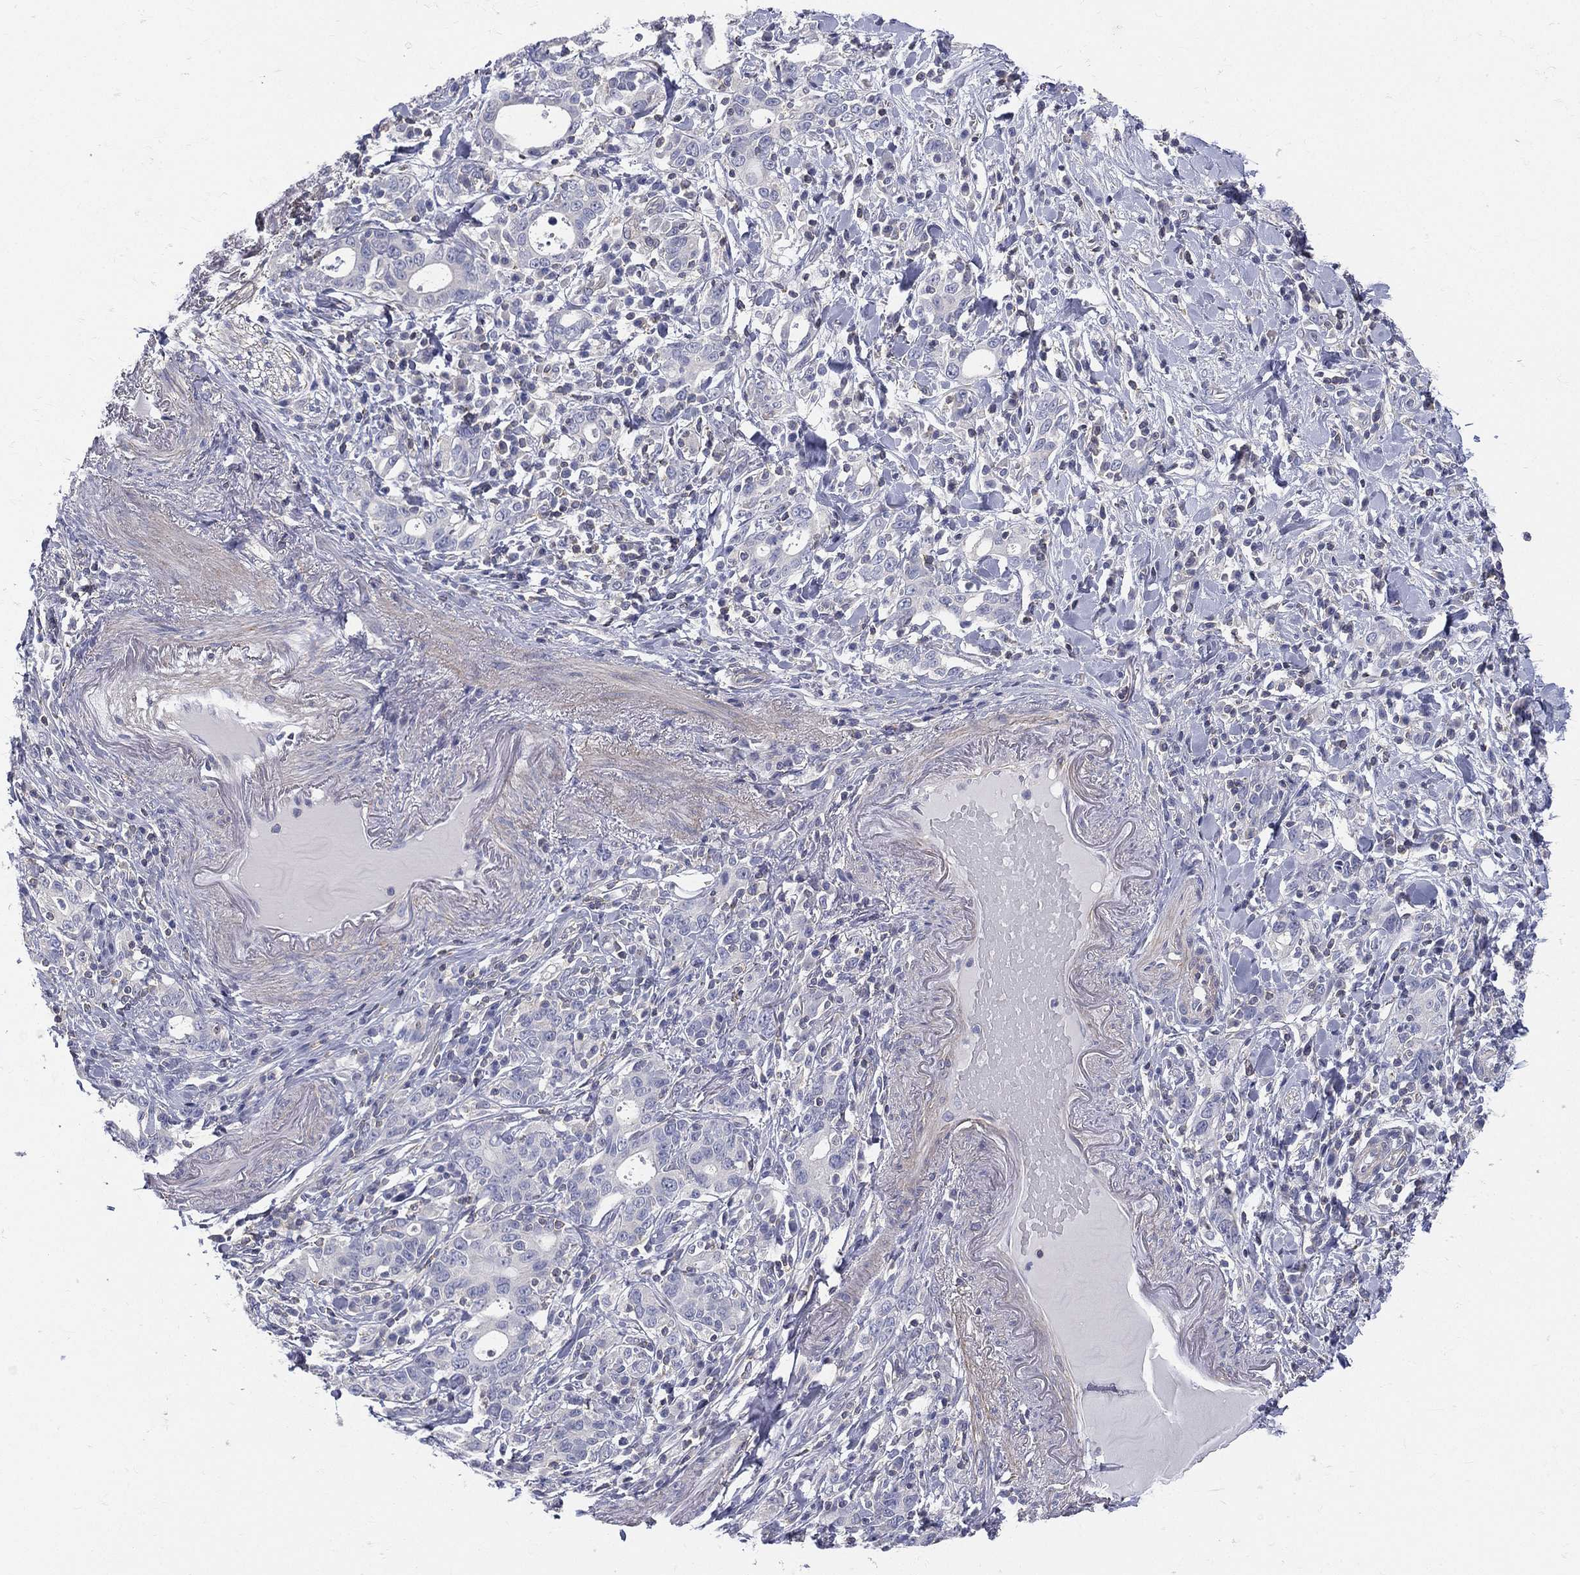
{"staining": {"intensity": "negative", "quantity": "none", "location": "none"}, "tissue": "stomach cancer", "cell_type": "Tumor cells", "image_type": "cancer", "snomed": [{"axis": "morphology", "description": "Adenocarcinoma, NOS"}, {"axis": "topography", "description": "Stomach"}], "caption": "Immunohistochemistry (IHC) of human adenocarcinoma (stomach) exhibits no positivity in tumor cells.", "gene": "ETNPPL", "patient": {"sex": "male", "age": 79}}